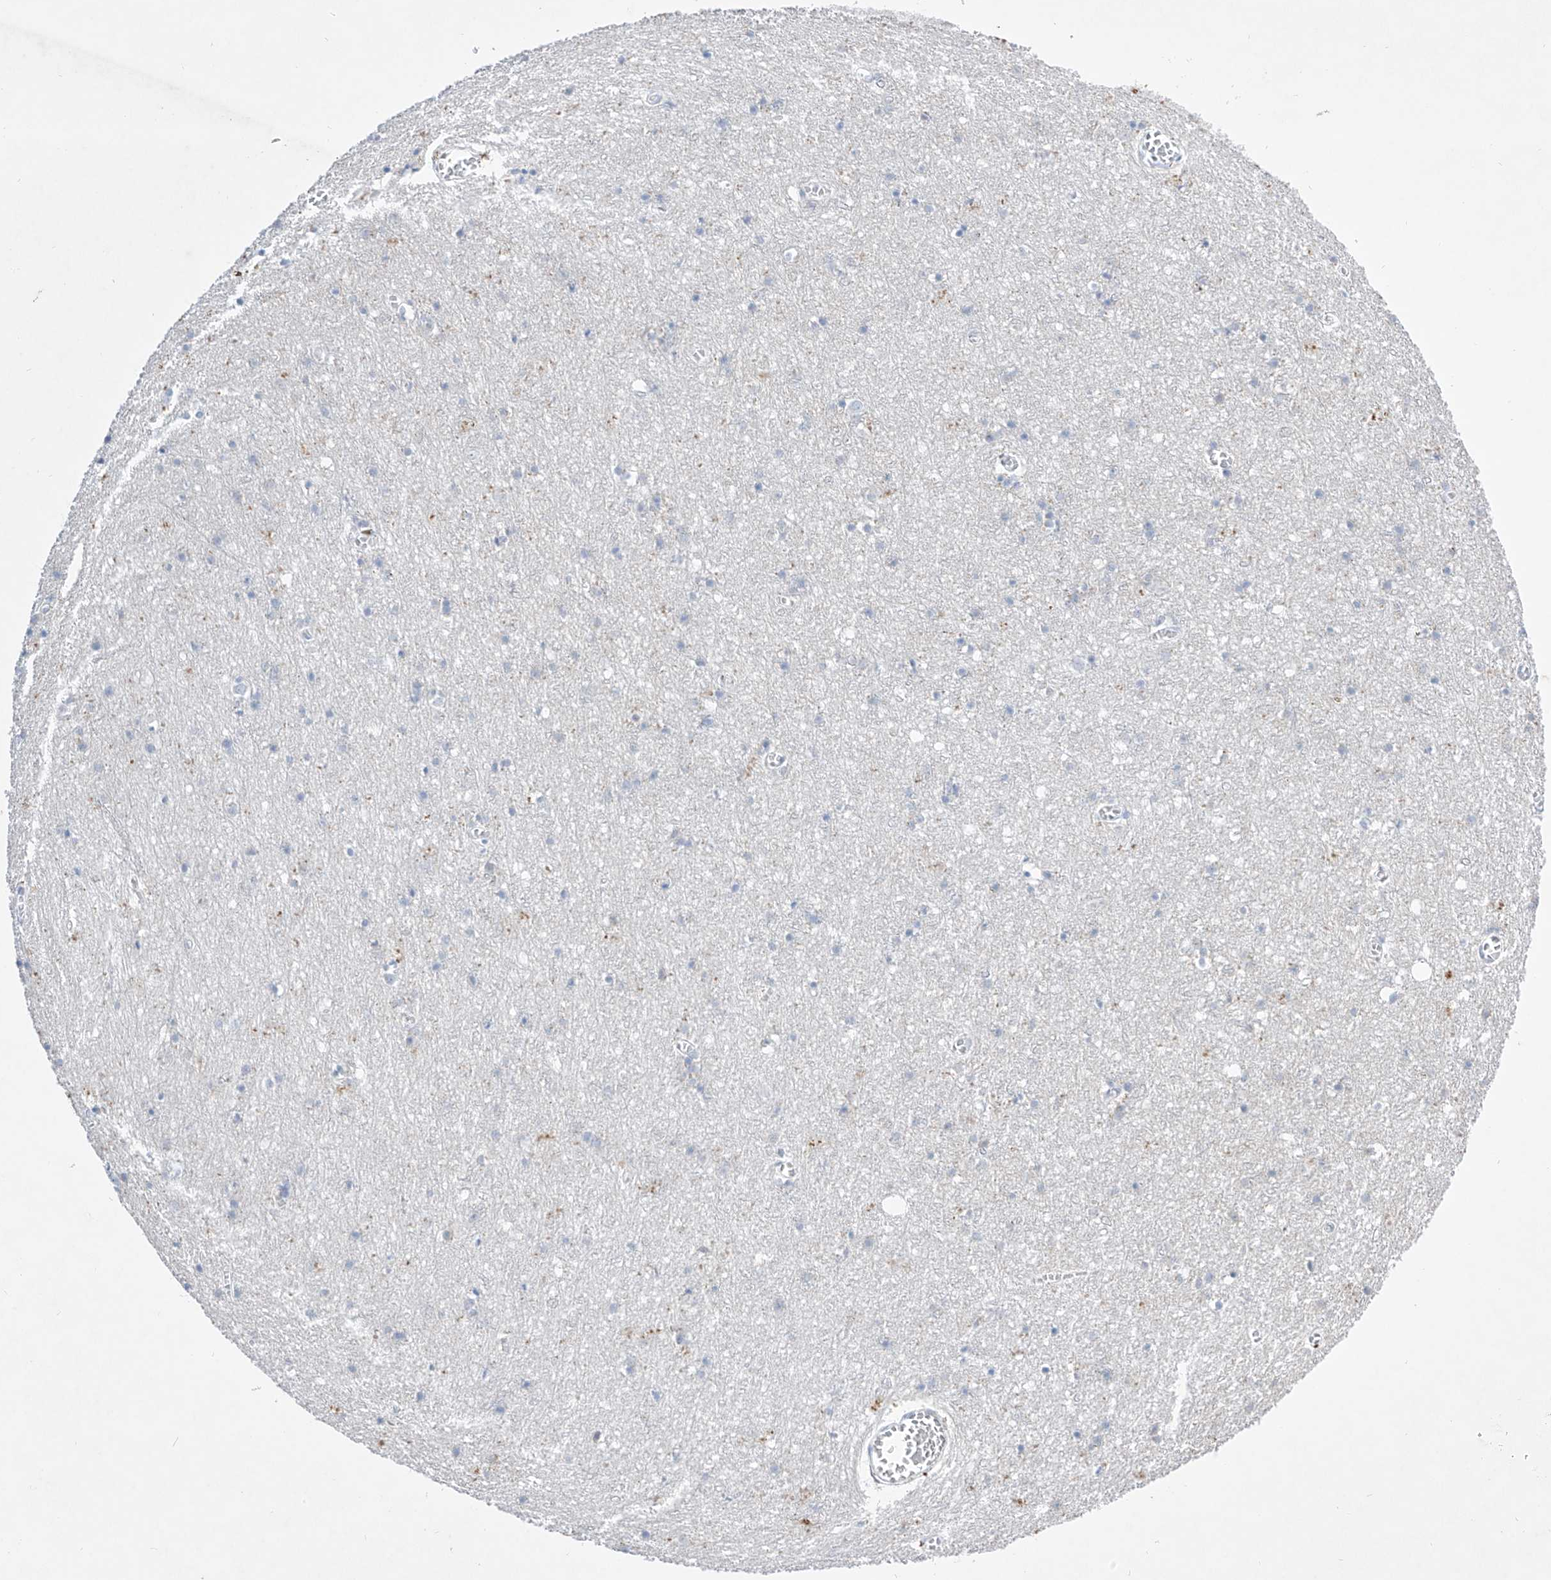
{"staining": {"intensity": "negative", "quantity": "none", "location": "none"}, "tissue": "cerebral cortex", "cell_type": "Endothelial cells", "image_type": "normal", "snomed": [{"axis": "morphology", "description": "Normal tissue, NOS"}, {"axis": "topography", "description": "Cerebral cortex"}], "caption": "The immunohistochemistry image has no significant positivity in endothelial cells of cerebral cortex. (DAB (3,3'-diaminobenzidine) immunohistochemistry with hematoxylin counter stain).", "gene": "TM7SF2", "patient": {"sex": "female", "age": 64}}